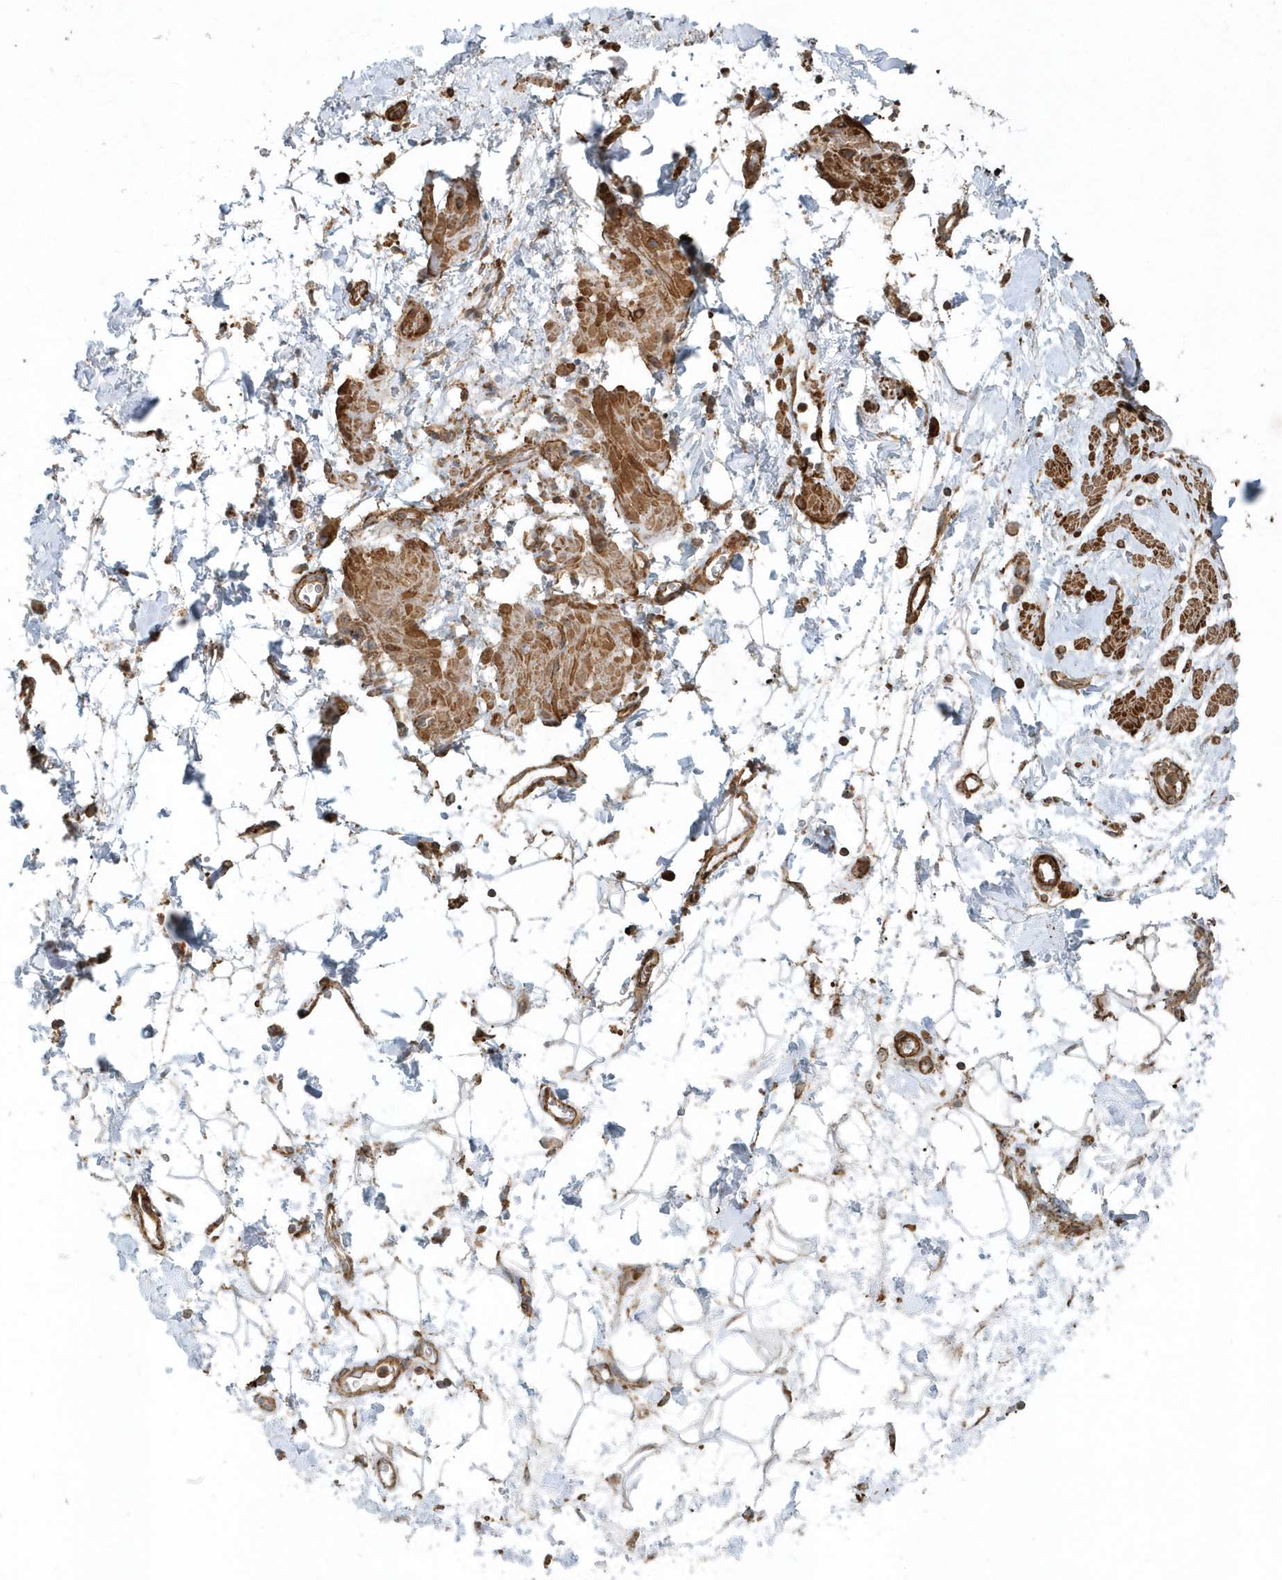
{"staining": {"intensity": "negative", "quantity": "none", "location": "none"}, "tissue": "adipose tissue", "cell_type": "Adipocytes", "image_type": "normal", "snomed": [{"axis": "morphology", "description": "Normal tissue, NOS"}, {"axis": "morphology", "description": "Adenocarcinoma, NOS"}, {"axis": "topography", "description": "Pancreas"}, {"axis": "topography", "description": "Peripheral nerve tissue"}], "caption": "The photomicrograph displays no staining of adipocytes in benign adipose tissue.", "gene": "MMUT", "patient": {"sex": "male", "age": 59}}